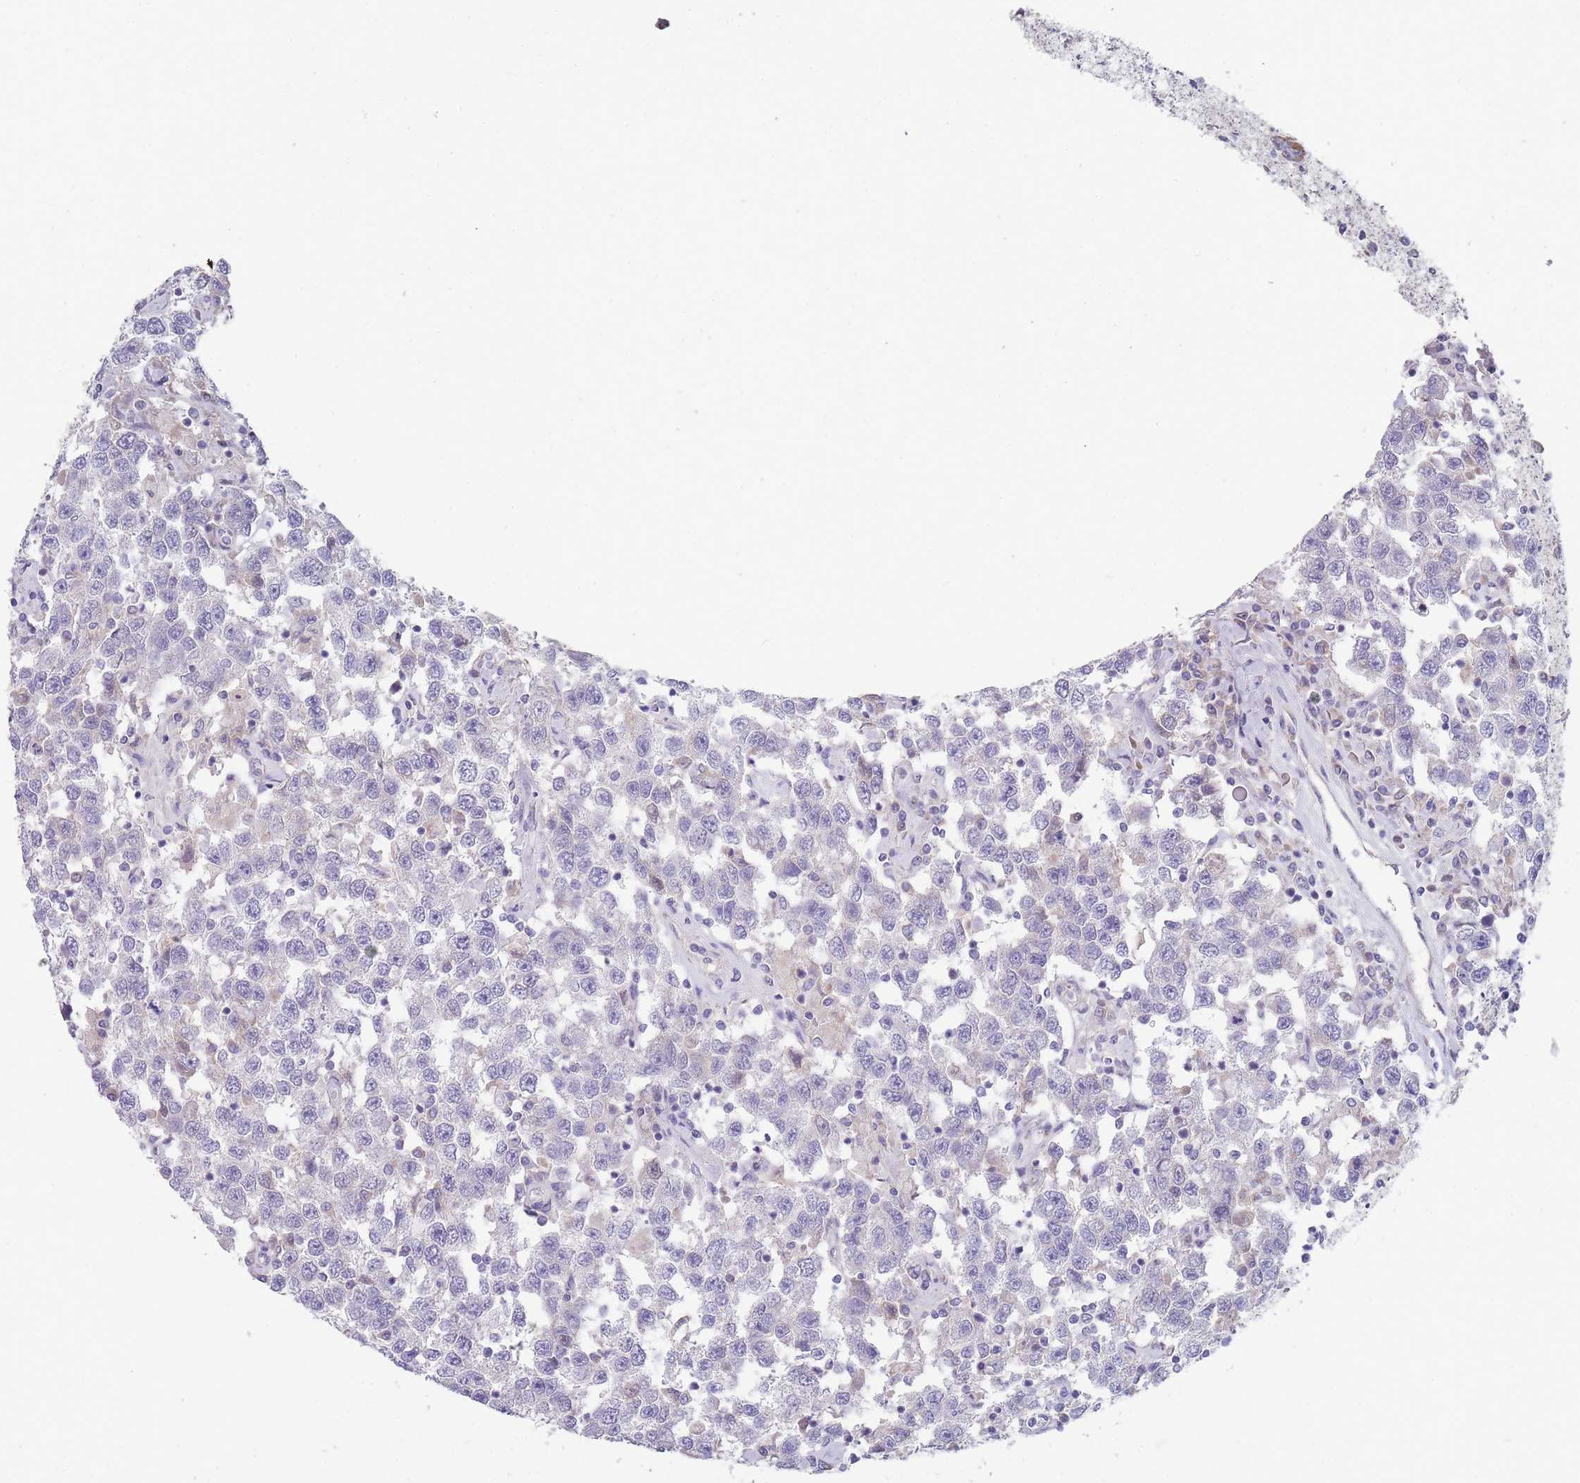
{"staining": {"intensity": "negative", "quantity": "none", "location": "none"}, "tissue": "testis cancer", "cell_type": "Tumor cells", "image_type": "cancer", "snomed": [{"axis": "morphology", "description": "Seminoma, NOS"}, {"axis": "topography", "description": "Testis"}], "caption": "DAB (3,3'-diaminobenzidine) immunohistochemical staining of human testis cancer (seminoma) exhibits no significant positivity in tumor cells.", "gene": "MRPS14", "patient": {"sex": "male", "age": 41}}